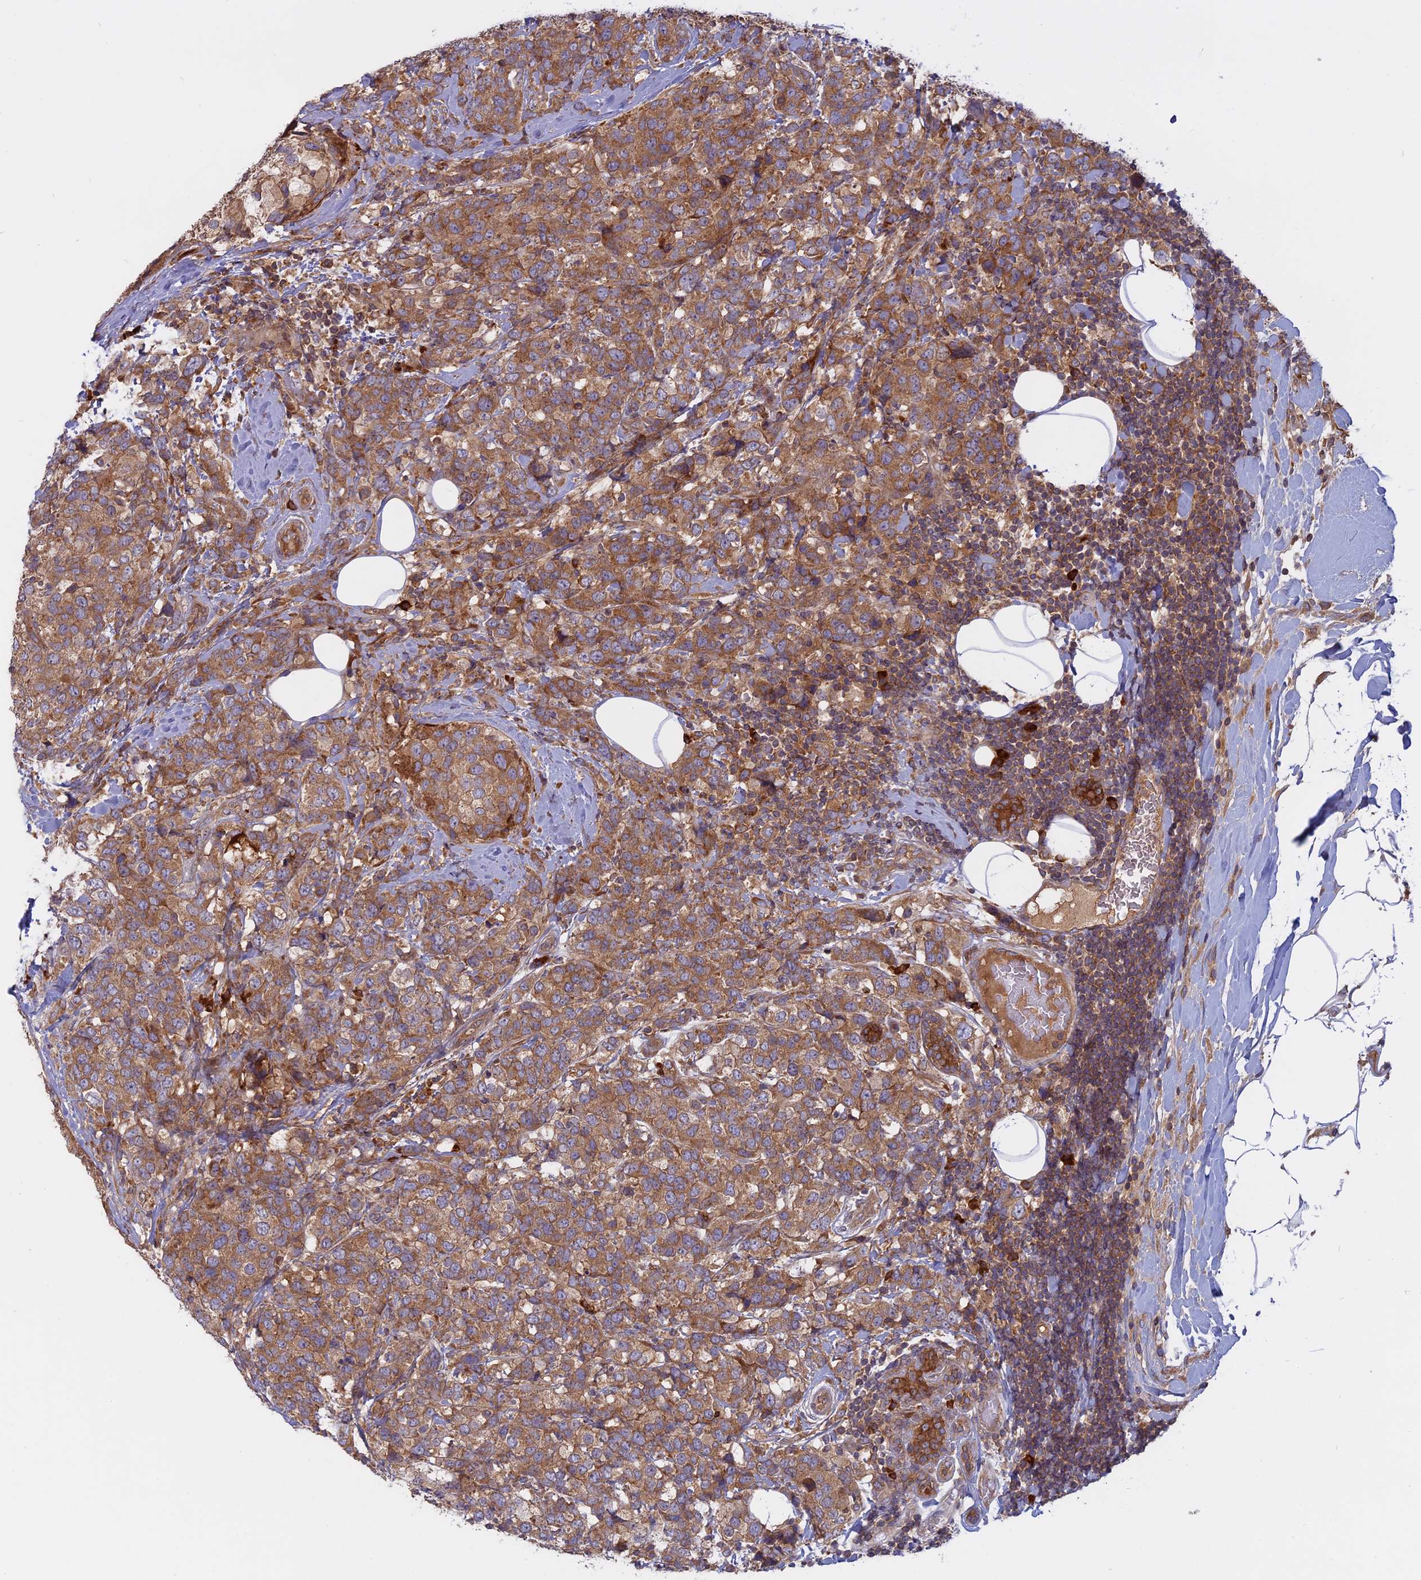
{"staining": {"intensity": "moderate", "quantity": ">75%", "location": "cytoplasmic/membranous"}, "tissue": "breast cancer", "cell_type": "Tumor cells", "image_type": "cancer", "snomed": [{"axis": "morphology", "description": "Lobular carcinoma"}, {"axis": "topography", "description": "Breast"}], "caption": "The micrograph reveals a brown stain indicating the presence of a protein in the cytoplasmic/membranous of tumor cells in lobular carcinoma (breast). The staining was performed using DAB to visualize the protein expression in brown, while the nuclei were stained in blue with hematoxylin (Magnification: 20x).", "gene": "TMEM208", "patient": {"sex": "female", "age": 59}}